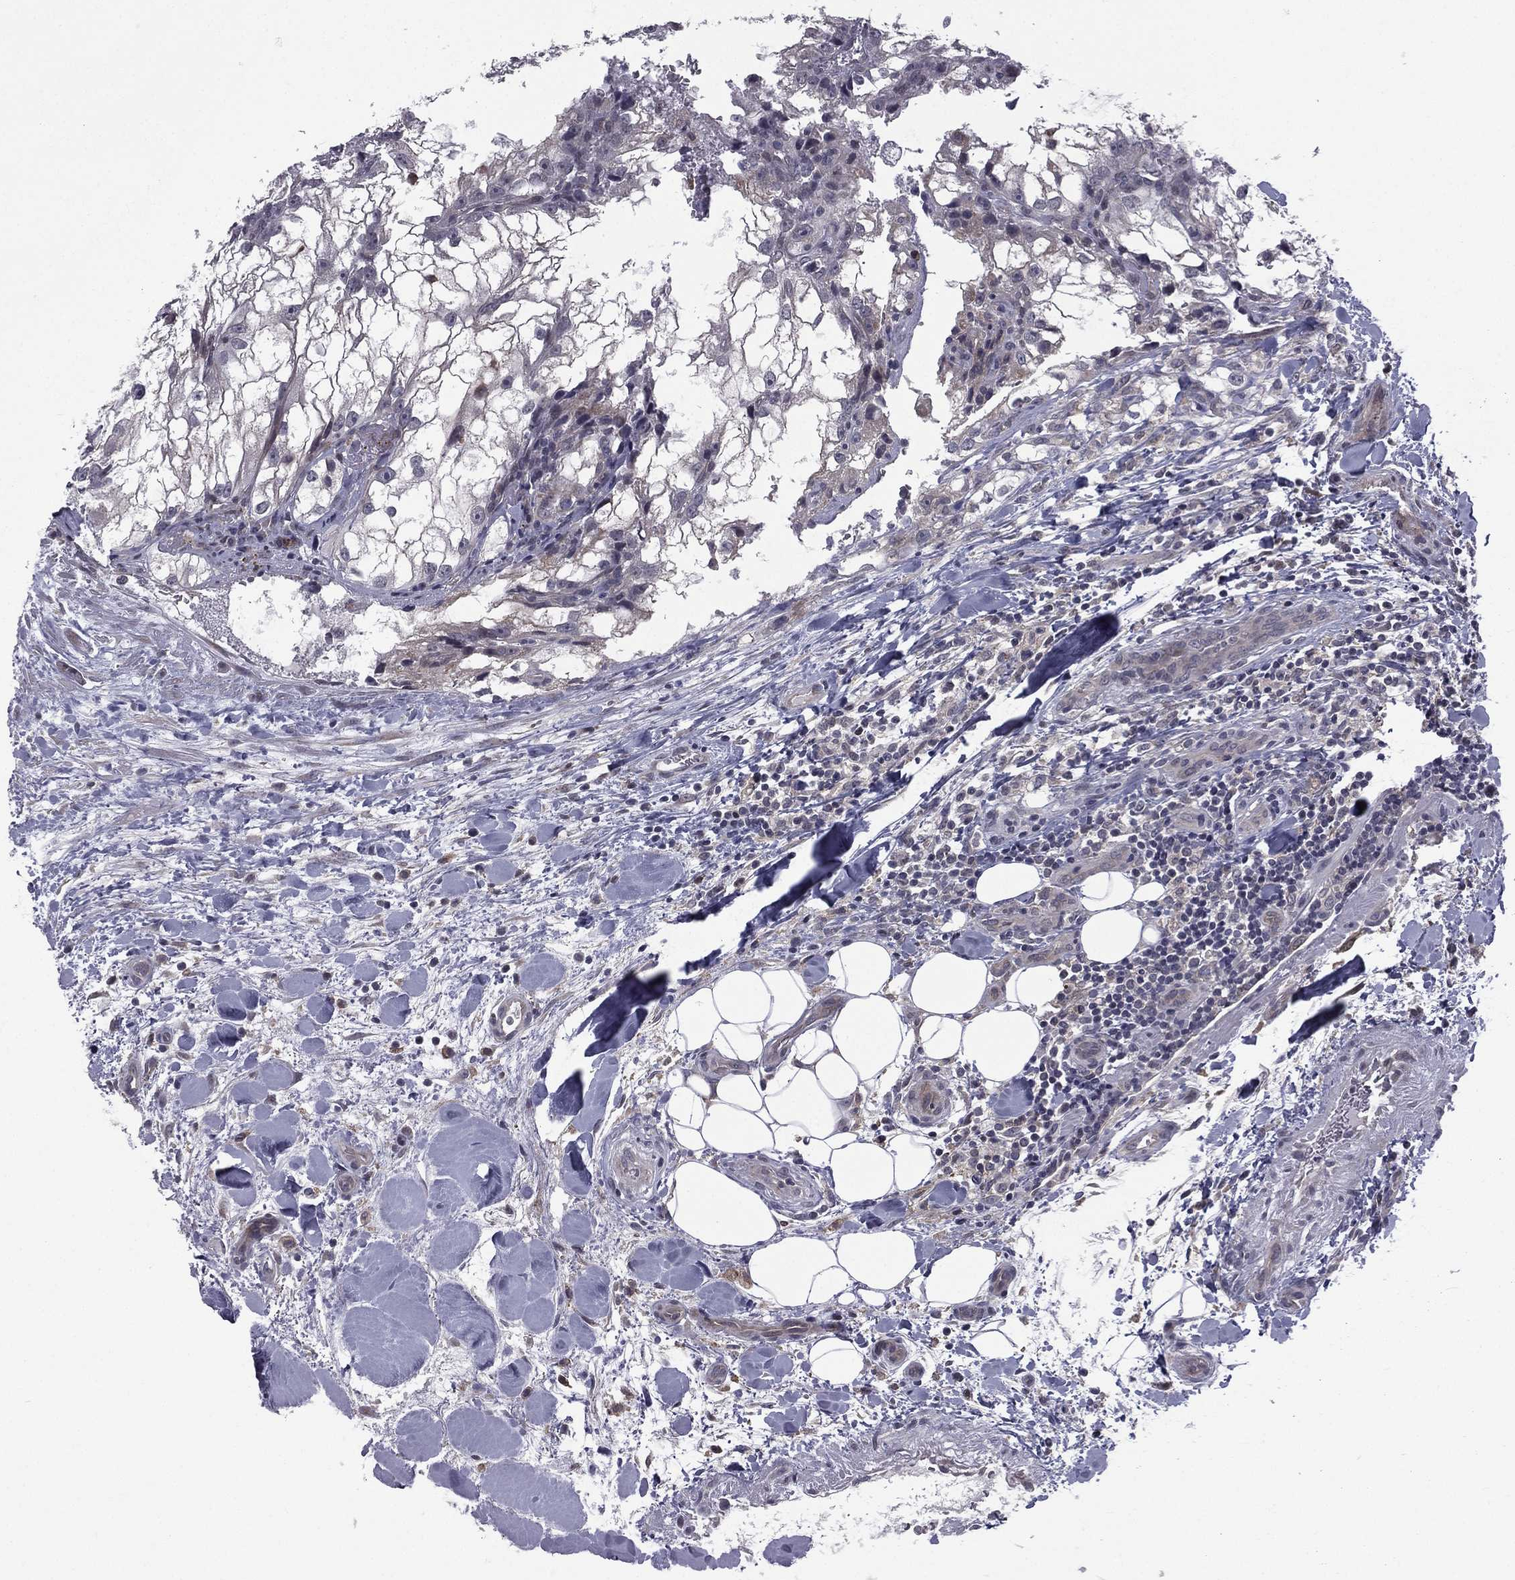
{"staining": {"intensity": "negative", "quantity": "none", "location": "none"}, "tissue": "renal cancer", "cell_type": "Tumor cells", "image_type": "cancer", "snomed": [{"axis": "morphology", "description": "Adenocarcinoma, NOS"}, {"axis": "topography", "description": "Kidney"}], "caption": "Immunohistochemistry of human renal cancer exhibits no positivity in tumor cells.", "gene": "ACTRT2", "patient": {"sex": "male", "age": 59}}